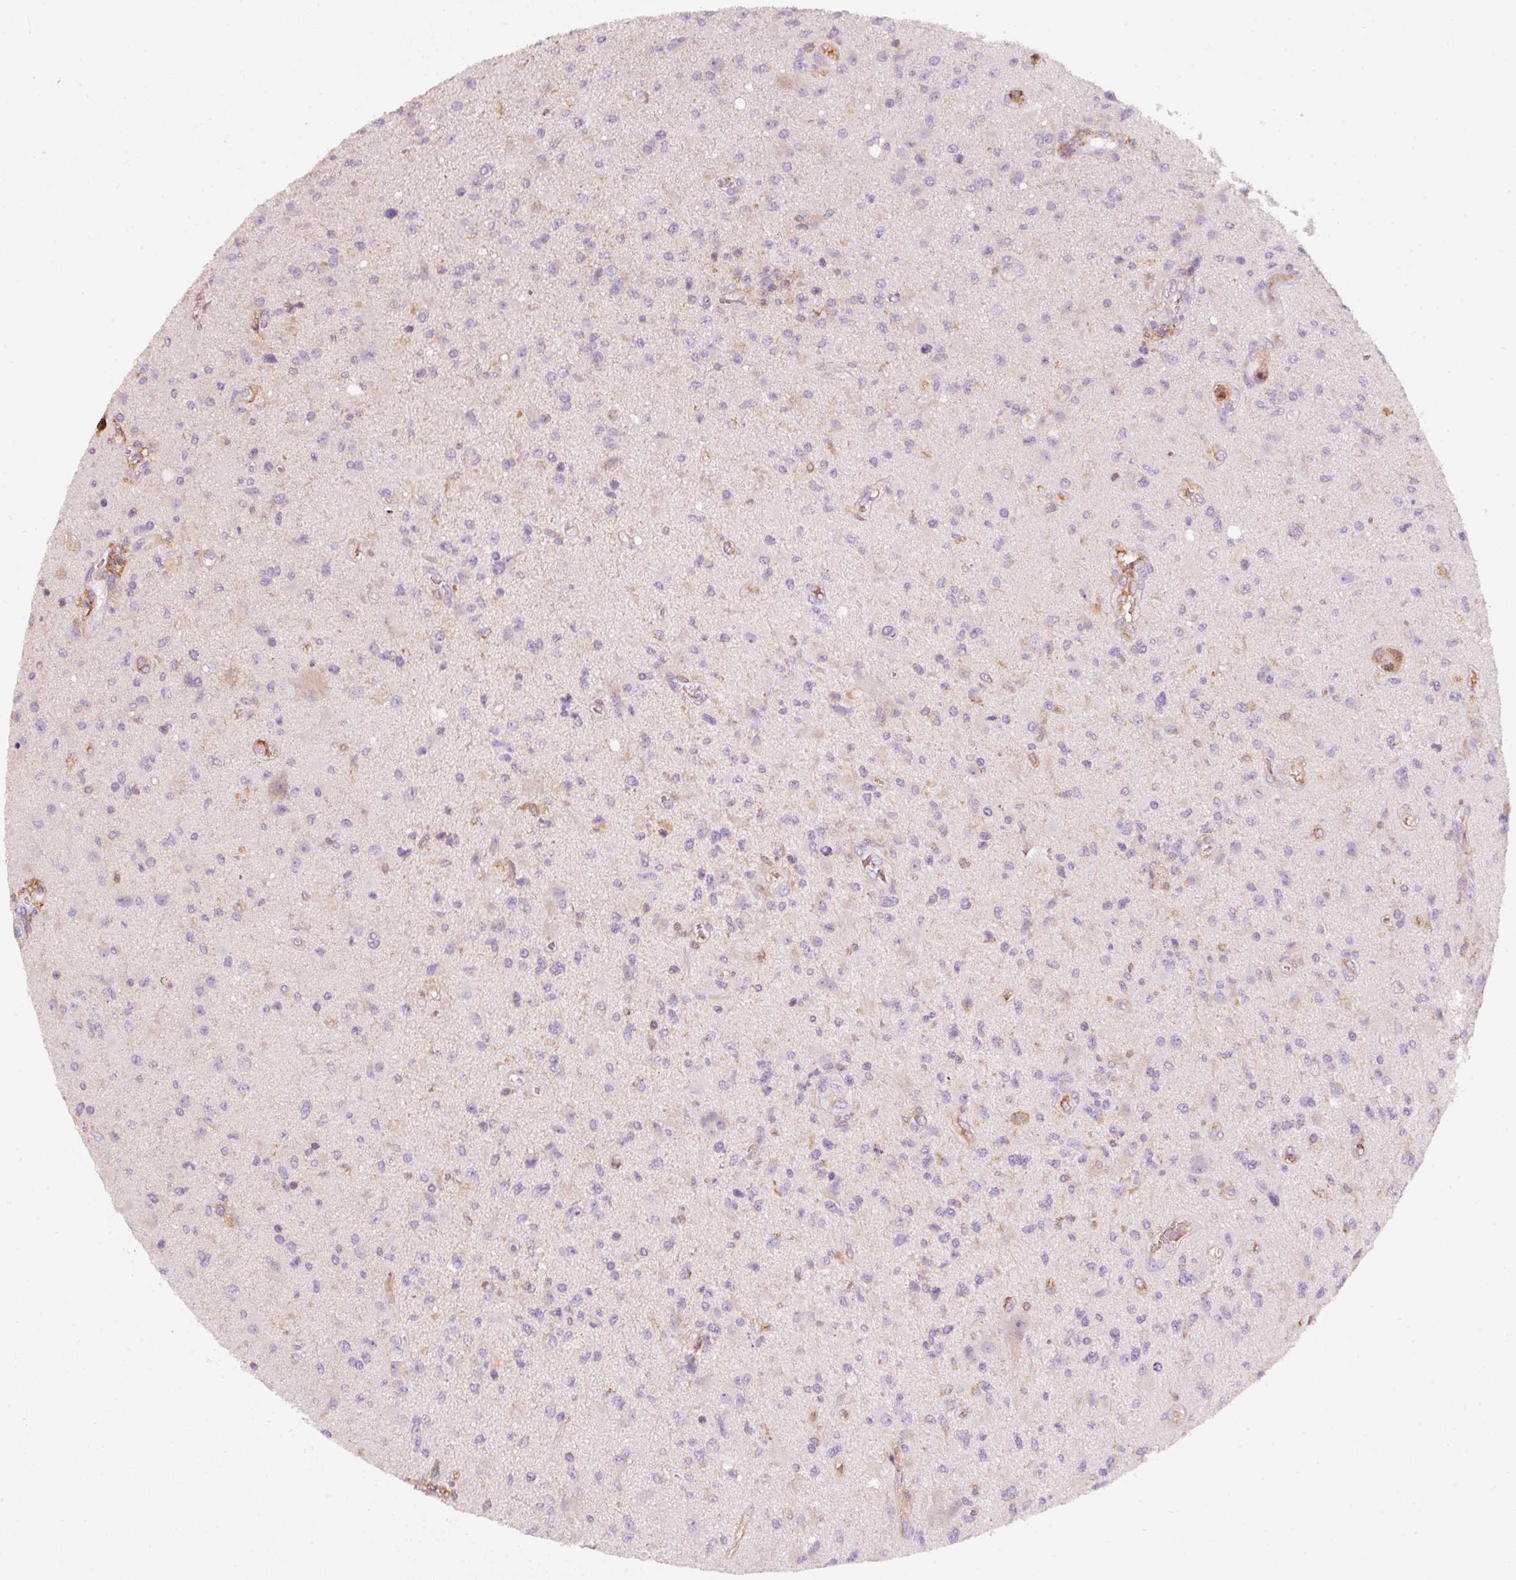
{"staining": {"intensity": "negative", "quantity": "none", "location": "none"}, "tissue": "glioma", "cell_type": "Tumor cells", "image_type": "cancer", "snomed": [{"axis": "morphology", "description": "Glioma, malignant, High grade"}, {"axis": "topography", "description": "Brain"}], "caption": "An IHC micrograph of glioma is shown. There is no staining in tumor cells of glioma.", "gene": "IQGAP2", "patient": {"sex": "male", "age": 67}}